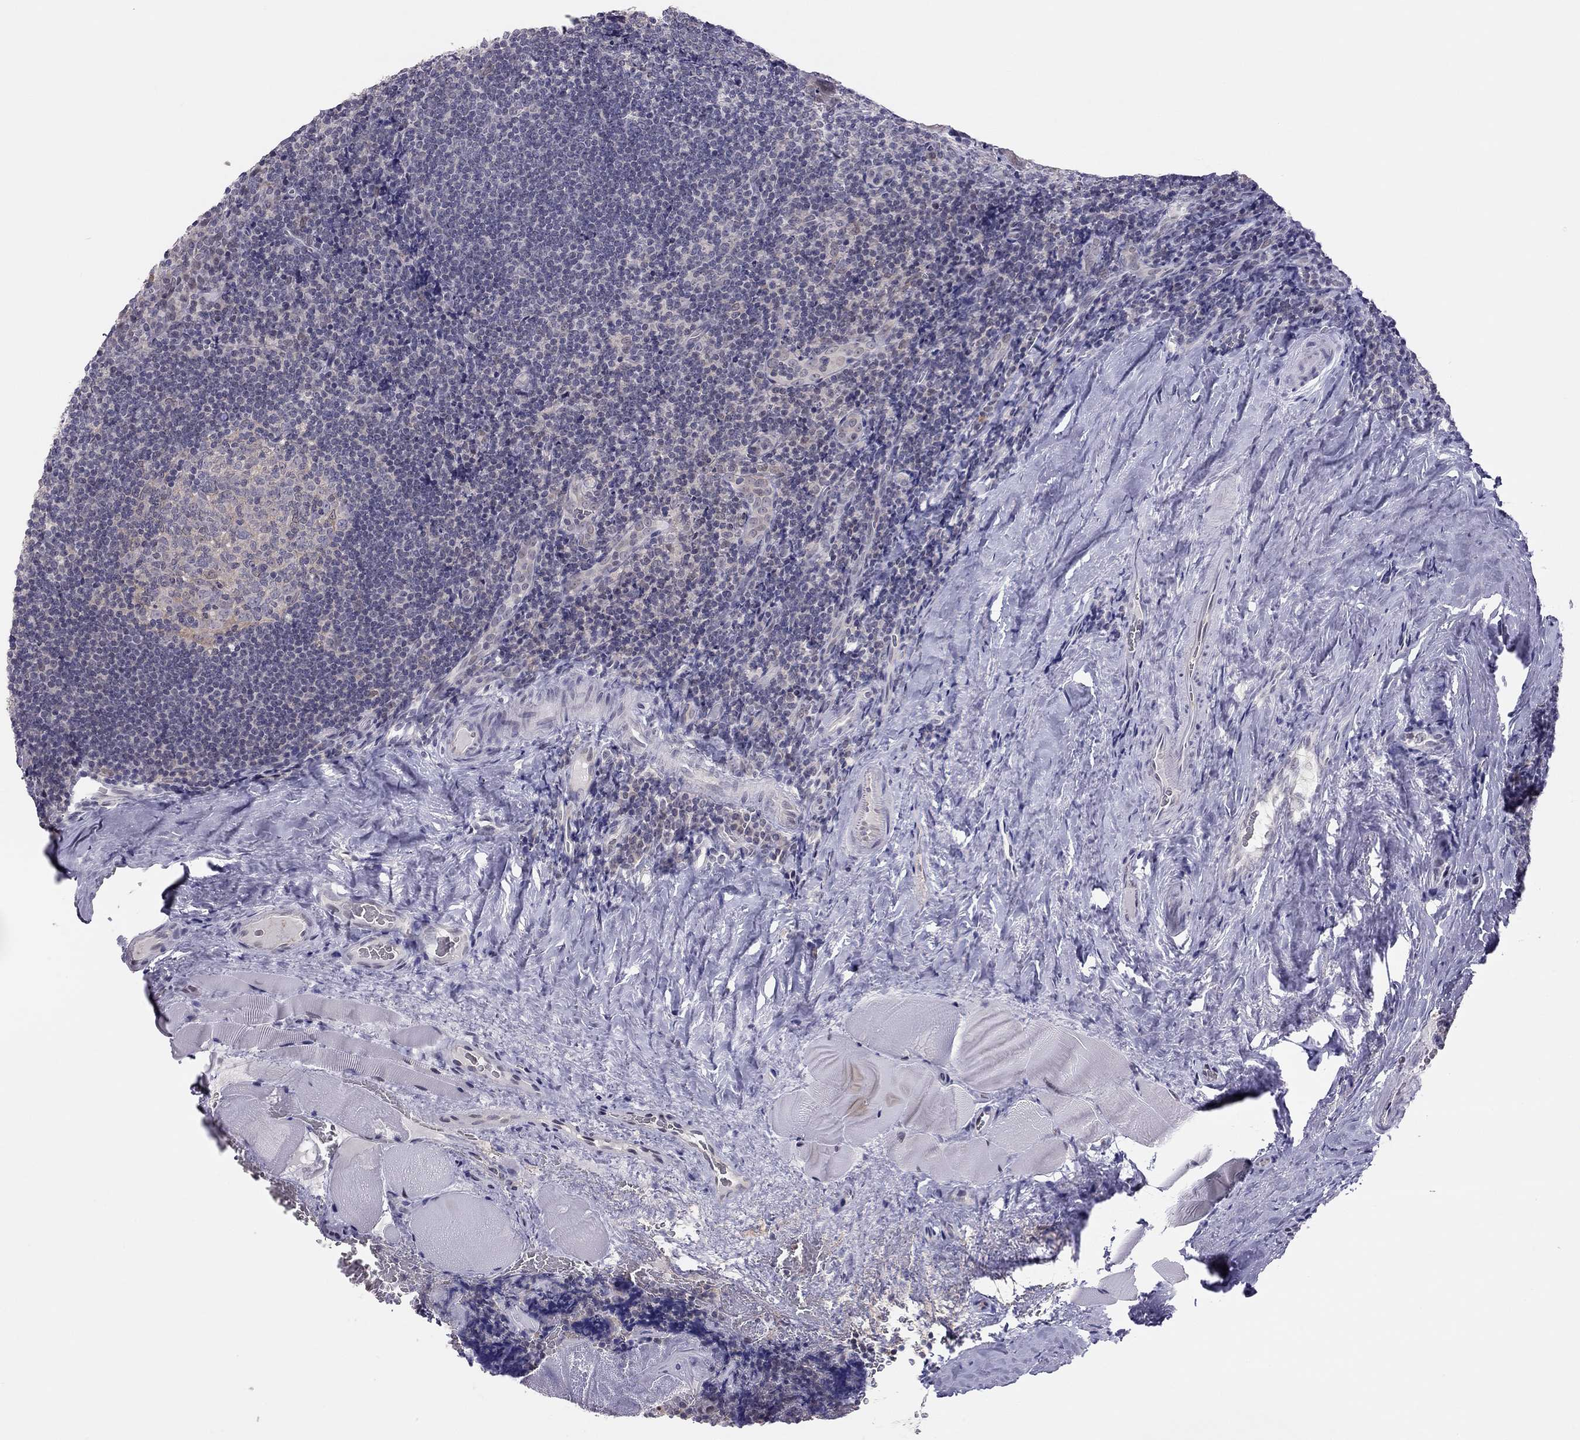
{"staining": {"intensity": "negative", "quantity": "none", "location": "none"}, "tissue": "tonsil", "cell_type": "Germinal center cells", "image_type": "normal", "snomed": [{"axis": "morphology", "description": "Normal tissue, NOS"}, {"axis": "morphology", "description": "Inflammation, NOS"}, {"axis": "topography", "description": "Tonsil"}], "caption": "Immunohistochemistry (IHC) micrograph of normal human tonsil stained for a protein (brown), which reveals no staining in germinal center cells.", "gene": "HSF2BP", "patient": {"sex": "female", "age": 31}}